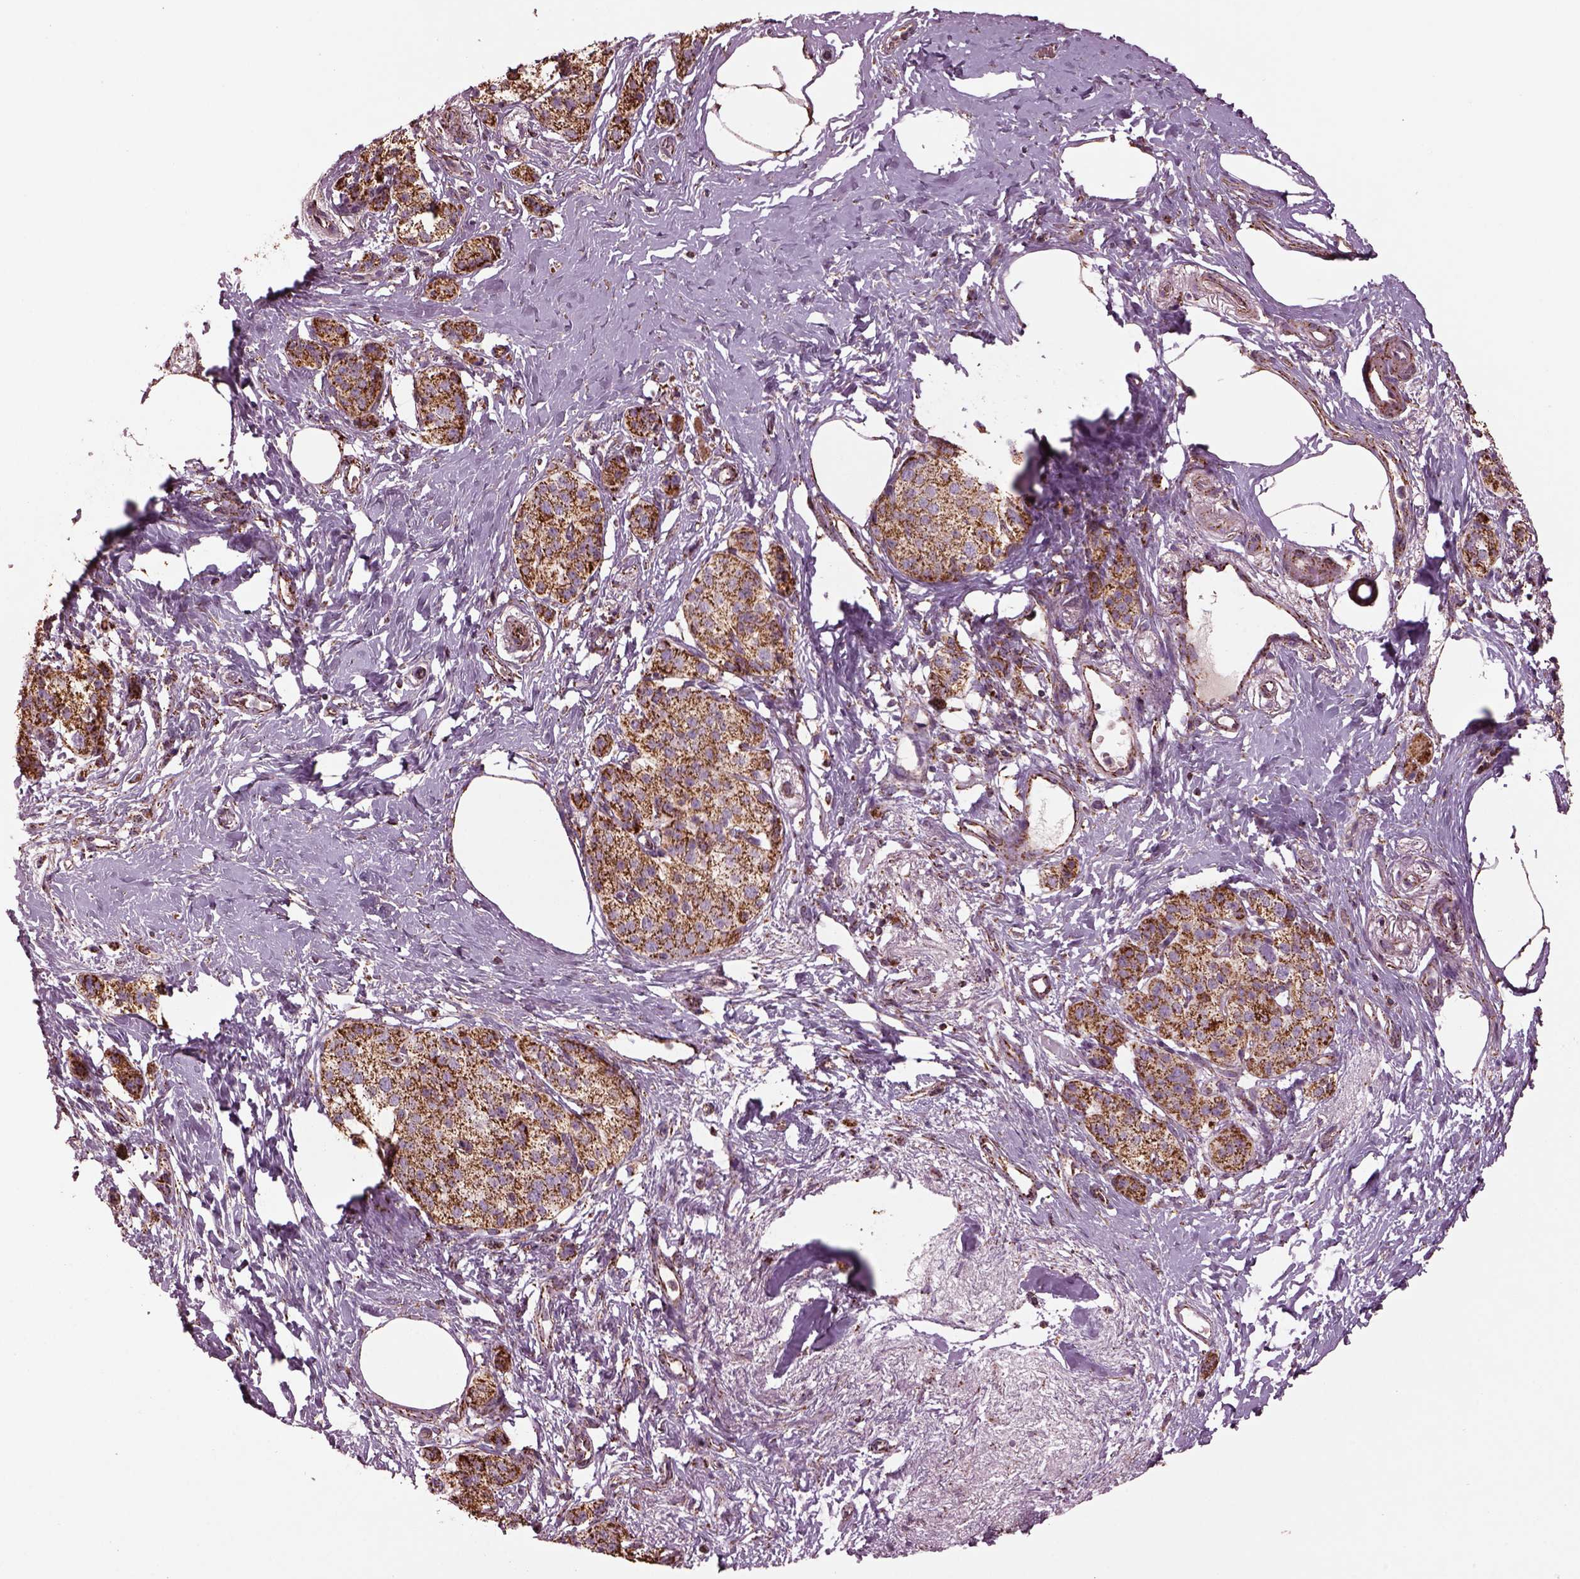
{"staining": {"intensity": "moderate", "quantity": "25%-75%", "location": "cytoplasmic/membranous"}, "tissue": "pancreatic cancer", "cell_type": "Tumor cells", "image_type": "cancer", "snomed": [{"axis": "morphology", "description": "Adenocarcinoma, NOS"}, {"axis": "topography", "description": "Pancreas"}], "caption": "Immunohistochemistry (IHC) staining of pancreatic adenocarcinoma, which reveals medium levels of moderate cytoplasmic/membranous staining in about 25%-75% of tumor cells indicating moderate cytoplasmic/membranous protein staining. The staining was performed using DAB (brown) for protein detection and nuclei were counterstained in hematoxylin (blue).", "gene": "TMEM254", "patient": {"sex": "female", "age": 72}}